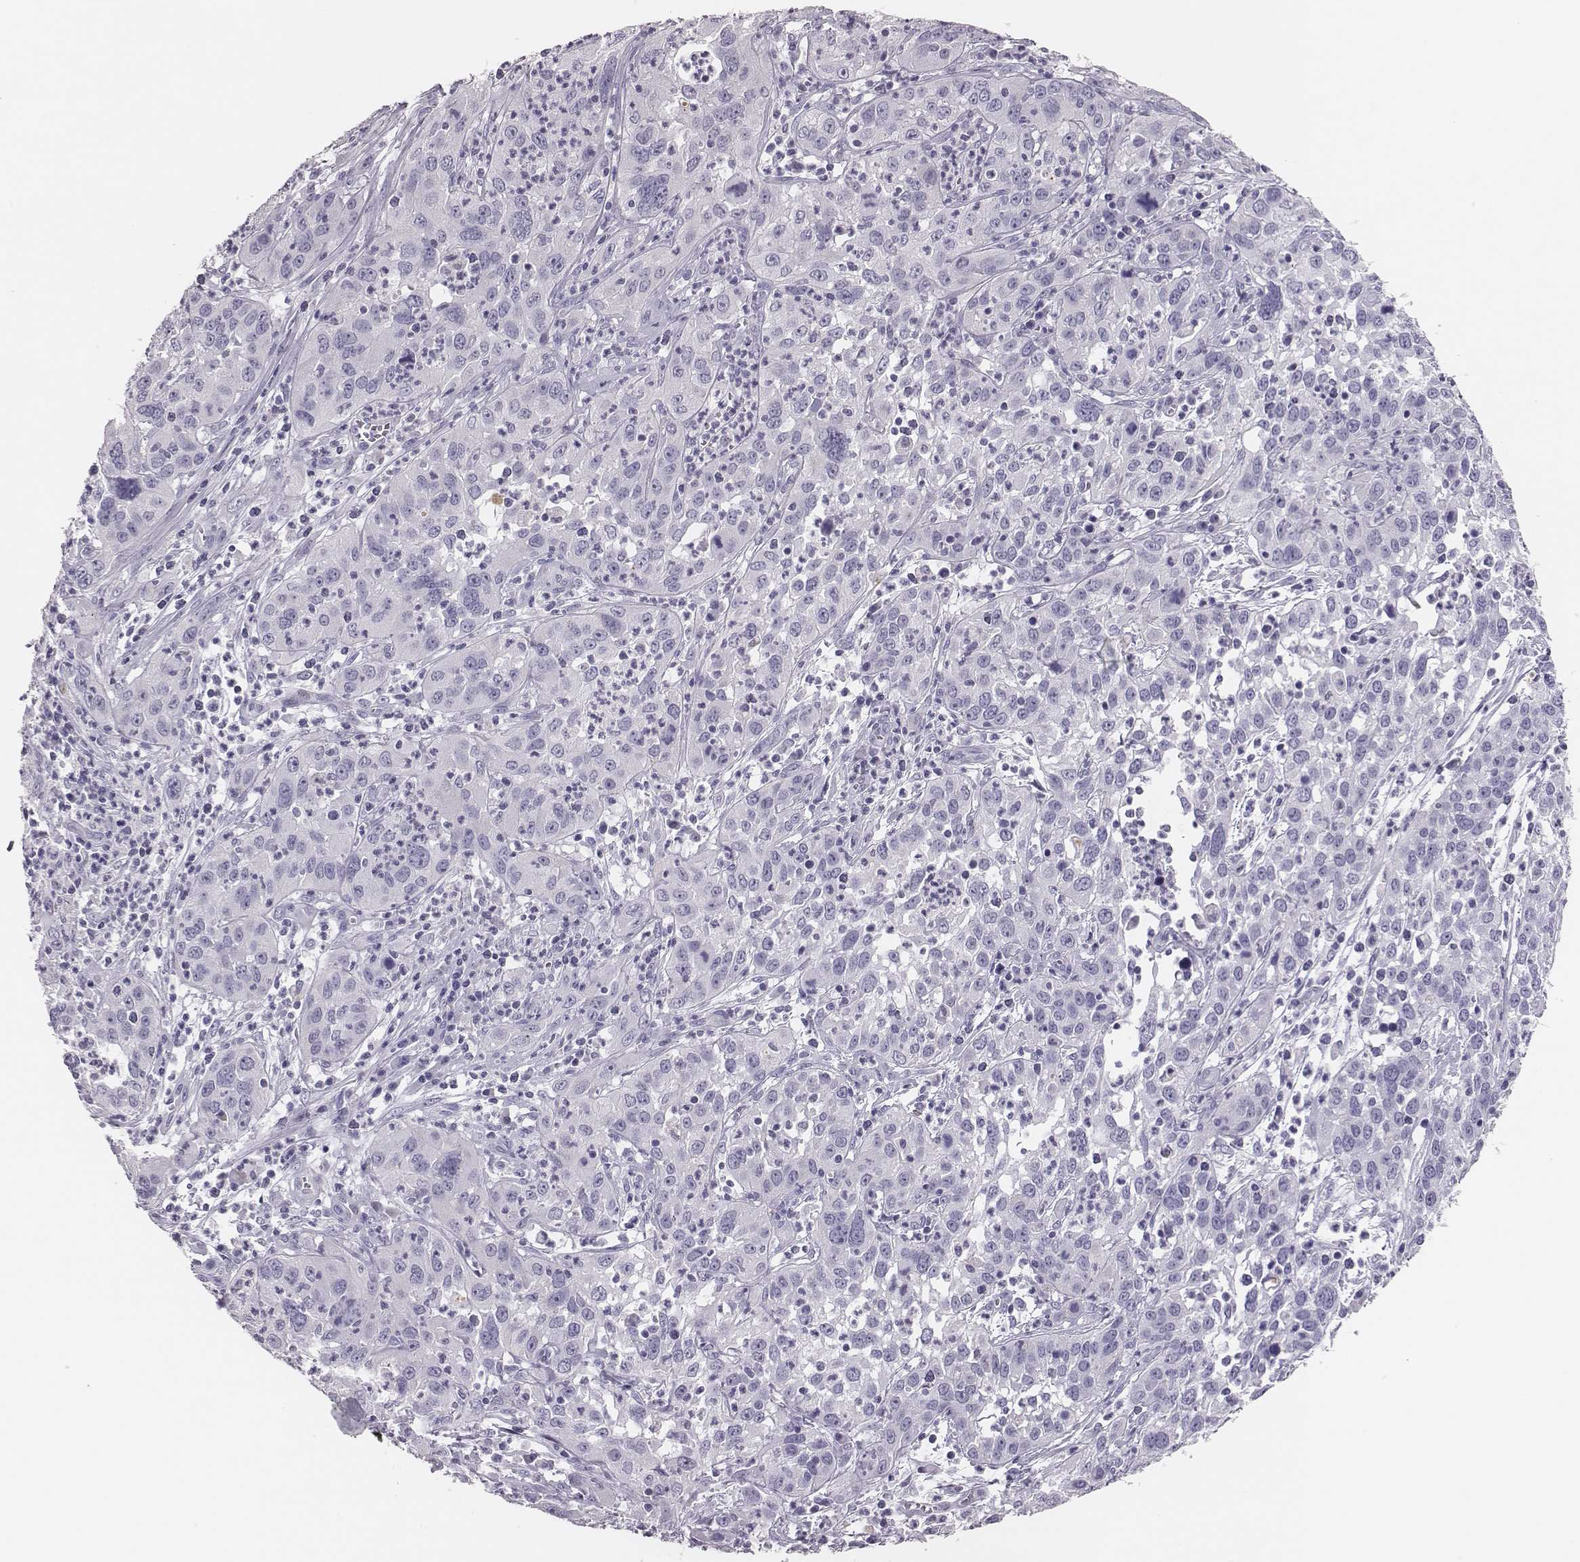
{"staining": {"intensity": "negative", "quantity": "none", "location": "none"}, "tissue": "cervical cancer", "cell_type": "Tumor cells", "image_type": "cancer", "snomed": [{"axis": "morphology", "description": "Squamous cell carcinoma, NOS"}, {"axis": "topography", "description": "Cervix"}], "caption": "Immunohistochemistry (IHC) image of cervical squamous cell carcinoma stained for a protein (brown), which exhibits no expression in tumor cells.", "gene": "H1-6", "patient": {"sex": "female", "age": 32}}